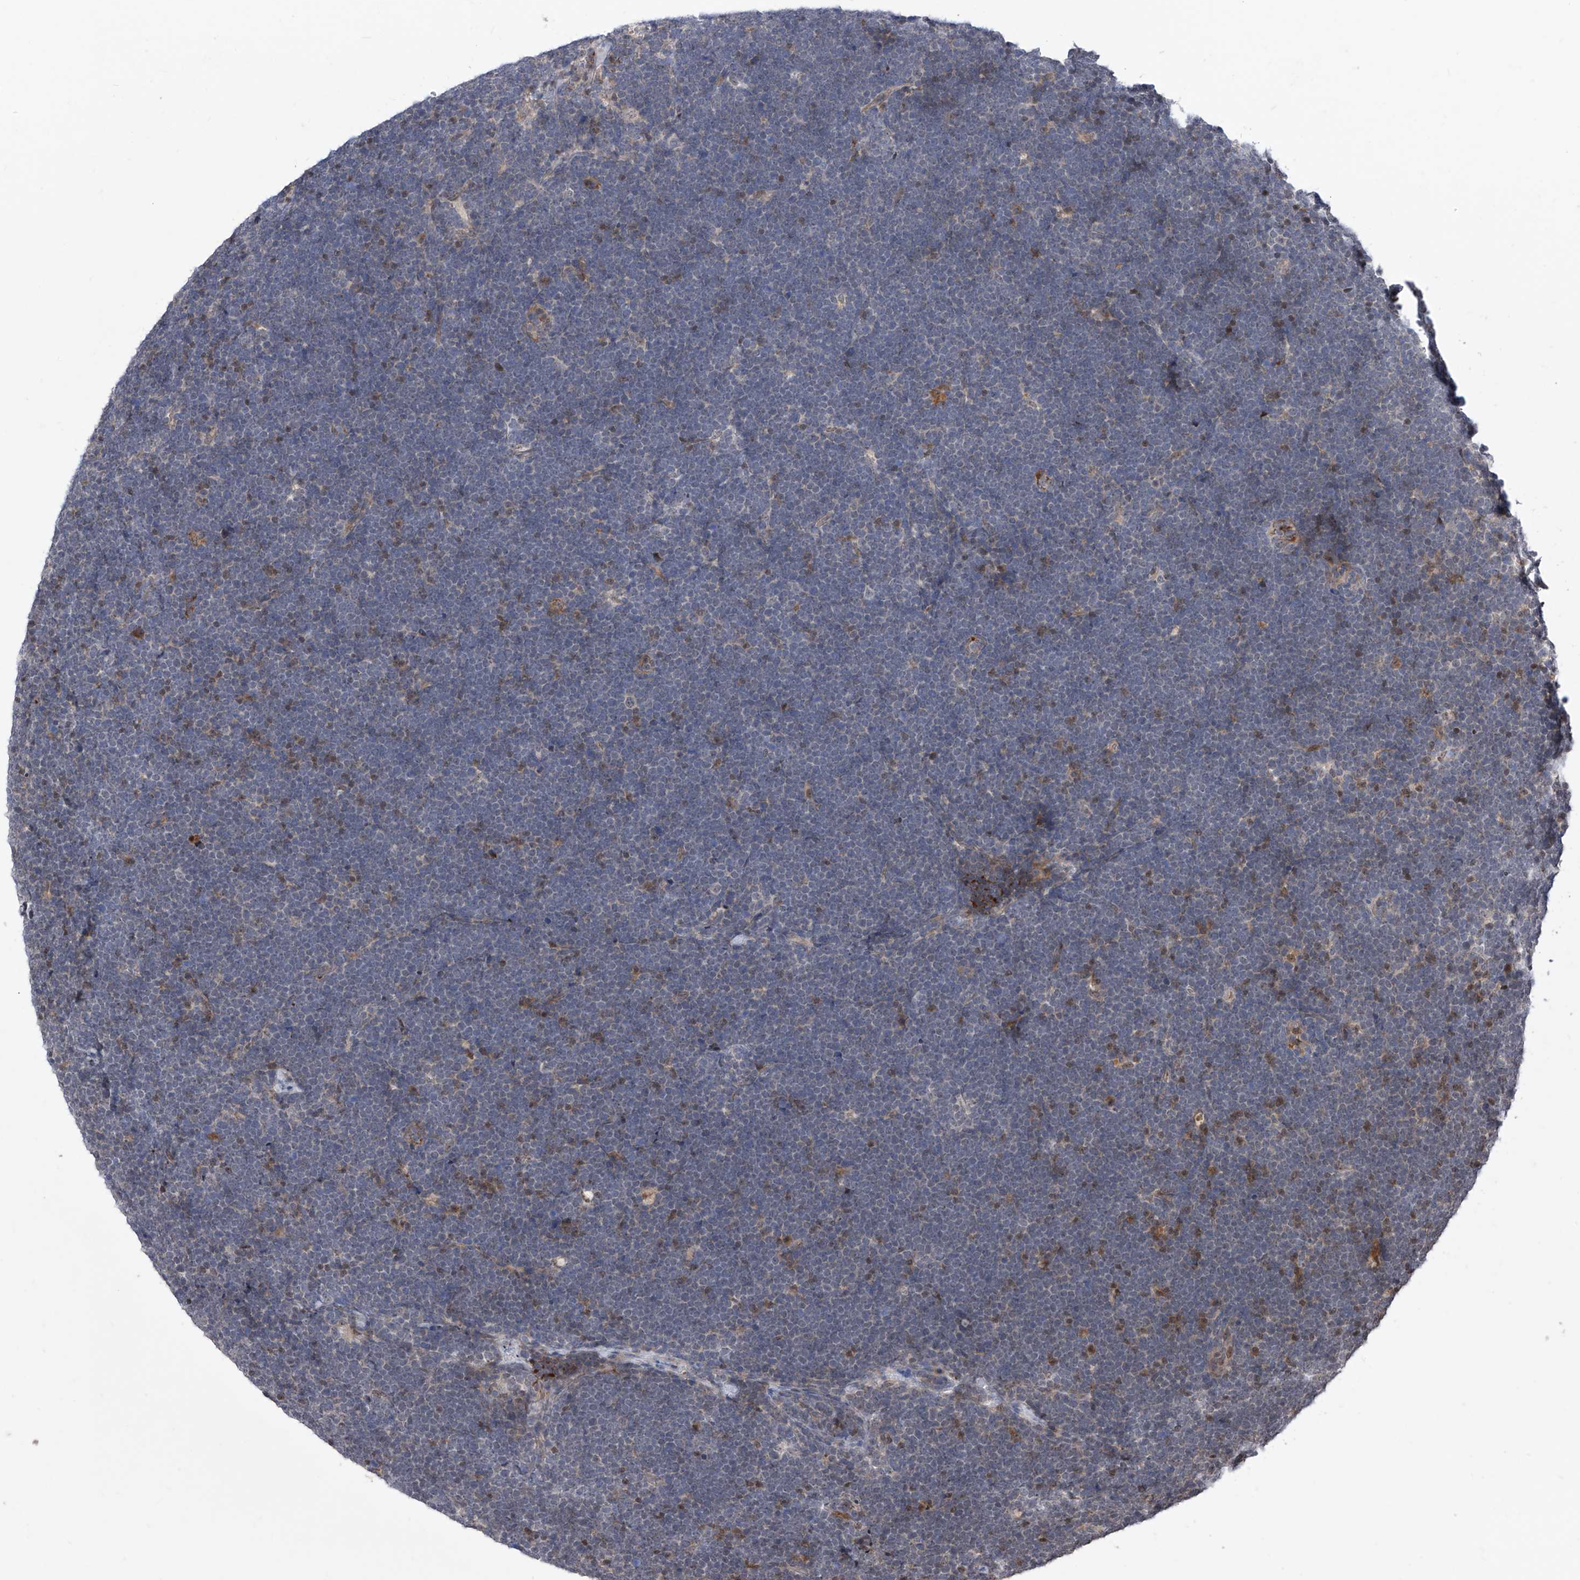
{"staining": {"intensity": "negative", "quantity": "none", "location": "none"}, "tissue": "lymphoma", "cell_type": "Tumor cells", "image_type": "cancer", "snomed": [{"axis": "morphology", "description": "Malignant lymphoma, non-Hodgkin's type, High grade"}, {"axis": "topography", "description": "Lymph node"}], "caption": "The IHC histopathology image has no significant staining in tumor cells of high-grade malignant lymphoma, non-Hodgkin's type tissue.", "gene": "LGR4", "patient": {"sex": "male", "age": 13}}